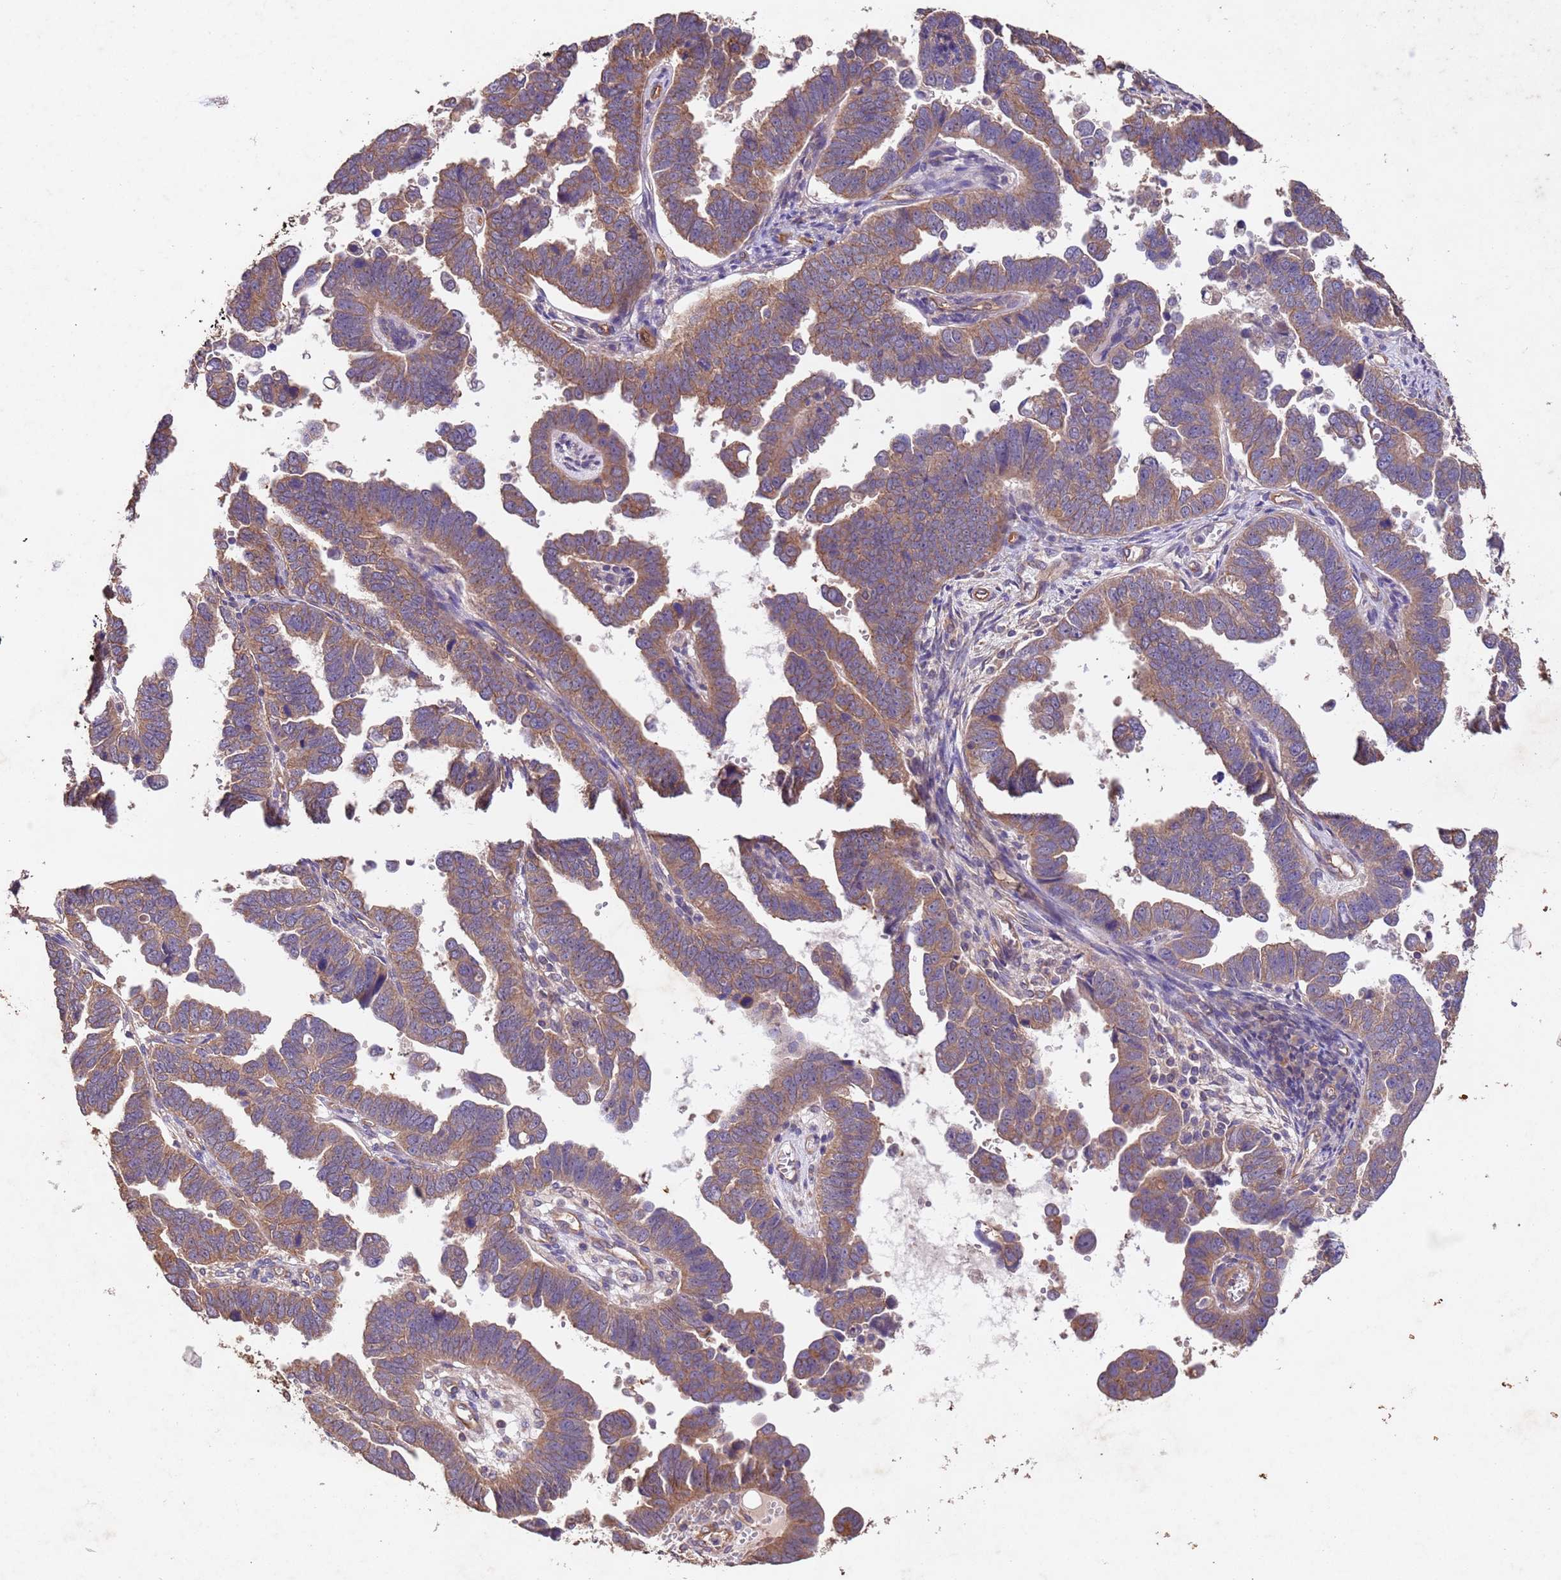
{"staining": {"intensity": "moderate", "quantity": ">75%", "location": "cytoplasmic/membranous"}, "tissue": "endometrial cancer", "cell_type": "Tumor cells", "image_type": "cancer", "snomed": [{"axis": "morphology", "description": "Adenocarcinoma, NOS"}, {"axis": "topography", "description": "Endometrium"}], "caption": "A medium amount of moderate cytoplasmic/membranous staining is present in about >75% of tumor cells in endometrial cancer tissue.", "gene": "MTX3", "patient": {"sex": "female", "age": 75}}